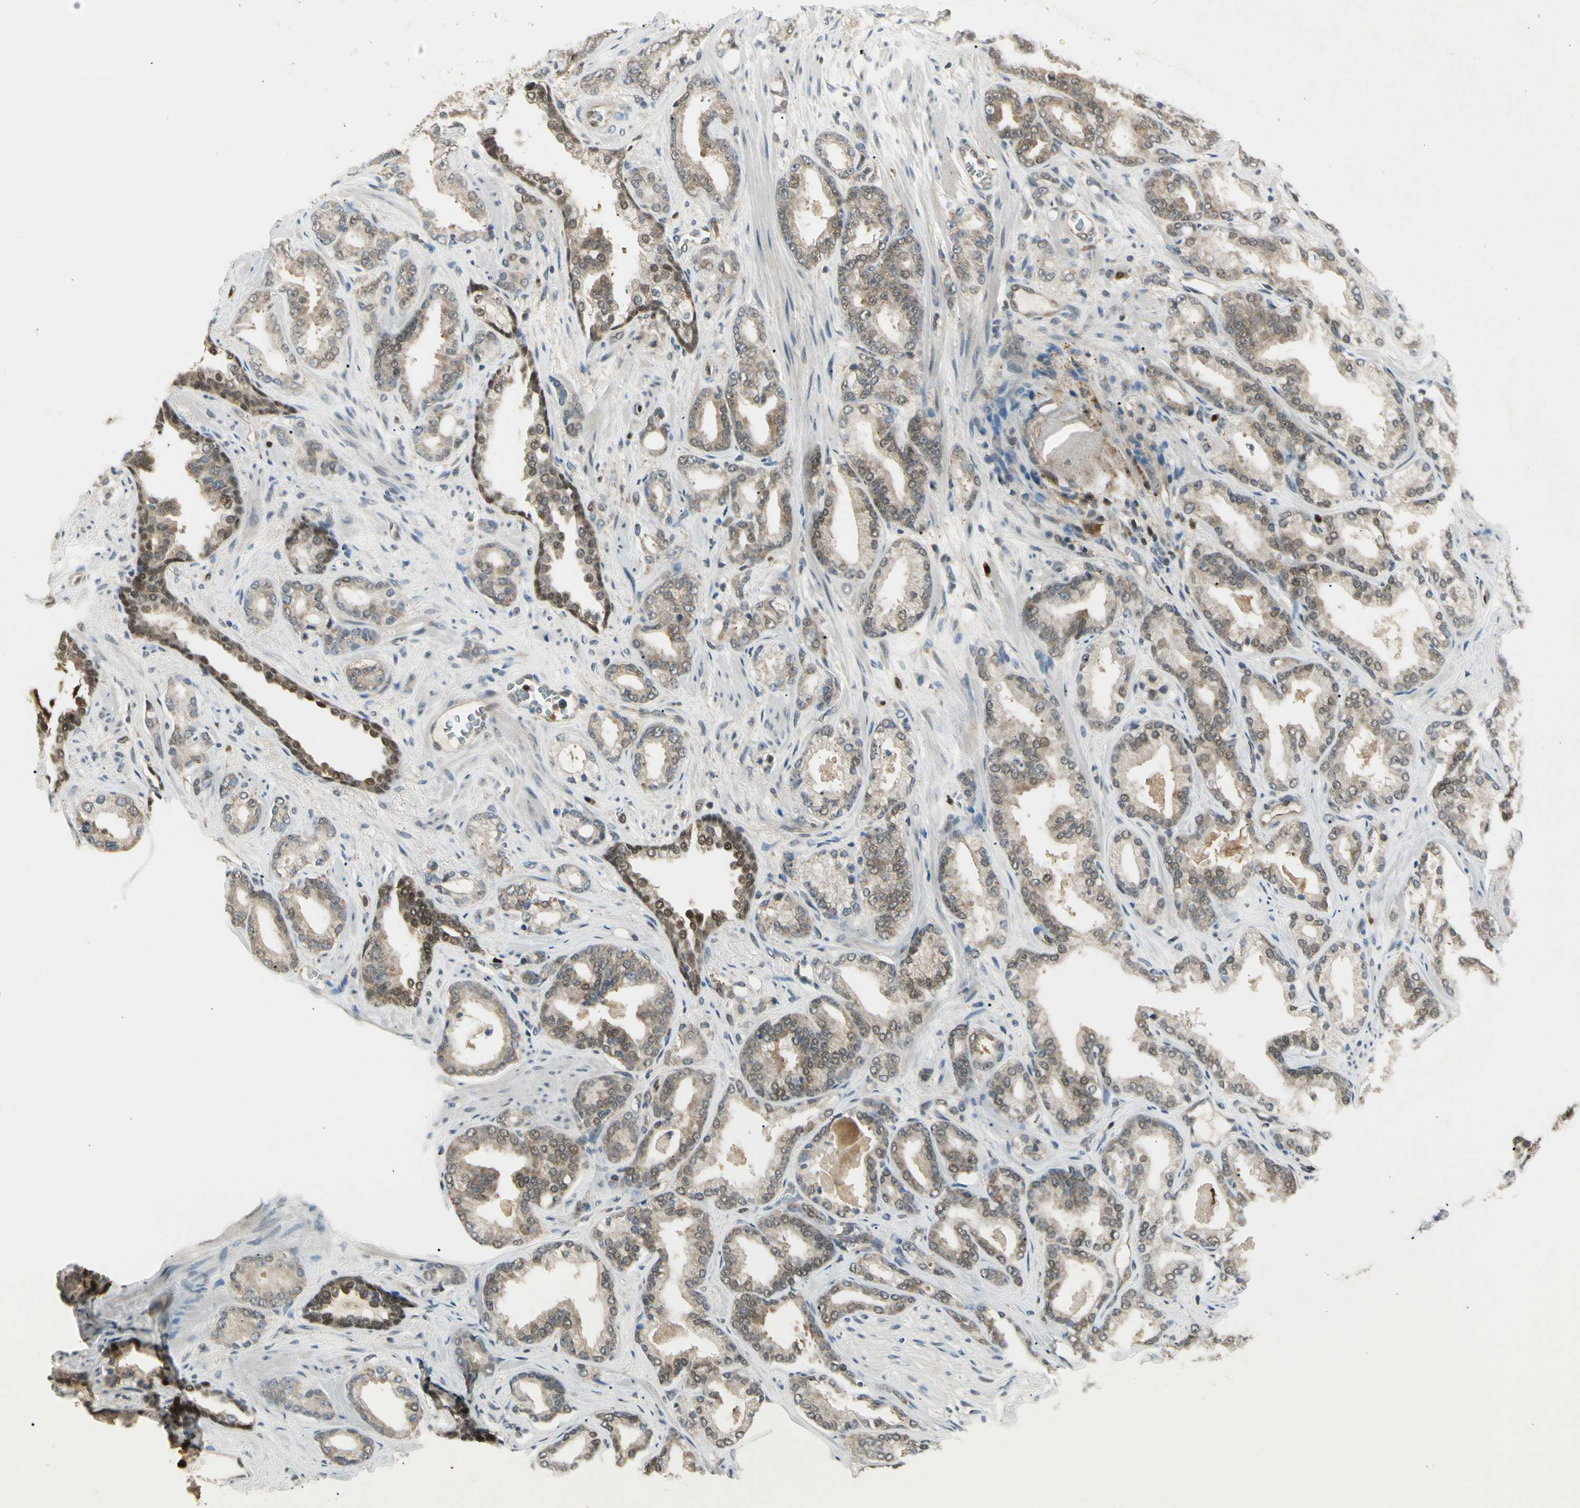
{"staining": {"intensity": "weak", "quantity": ">75%", "location": "cytoplasmic/membranous"}, "tissue": "prostate cancer", "cell_type": "Tumor cells", "image_type": "cancer", "snomed": [{"axis": "morphology", "description": "Adenocarcinoma, Low grade"}, {"axis": "topography", "description": "Prostate"}], "caption": "A high-resolution photomicrograph shows IHC staining of prostate cancer, which exhibits weak cytoplasmic/membranous expression in approximately >75% of tumor cells.", "gene": "LTA4H", "patient": {"sex": "male", "age": 63}}